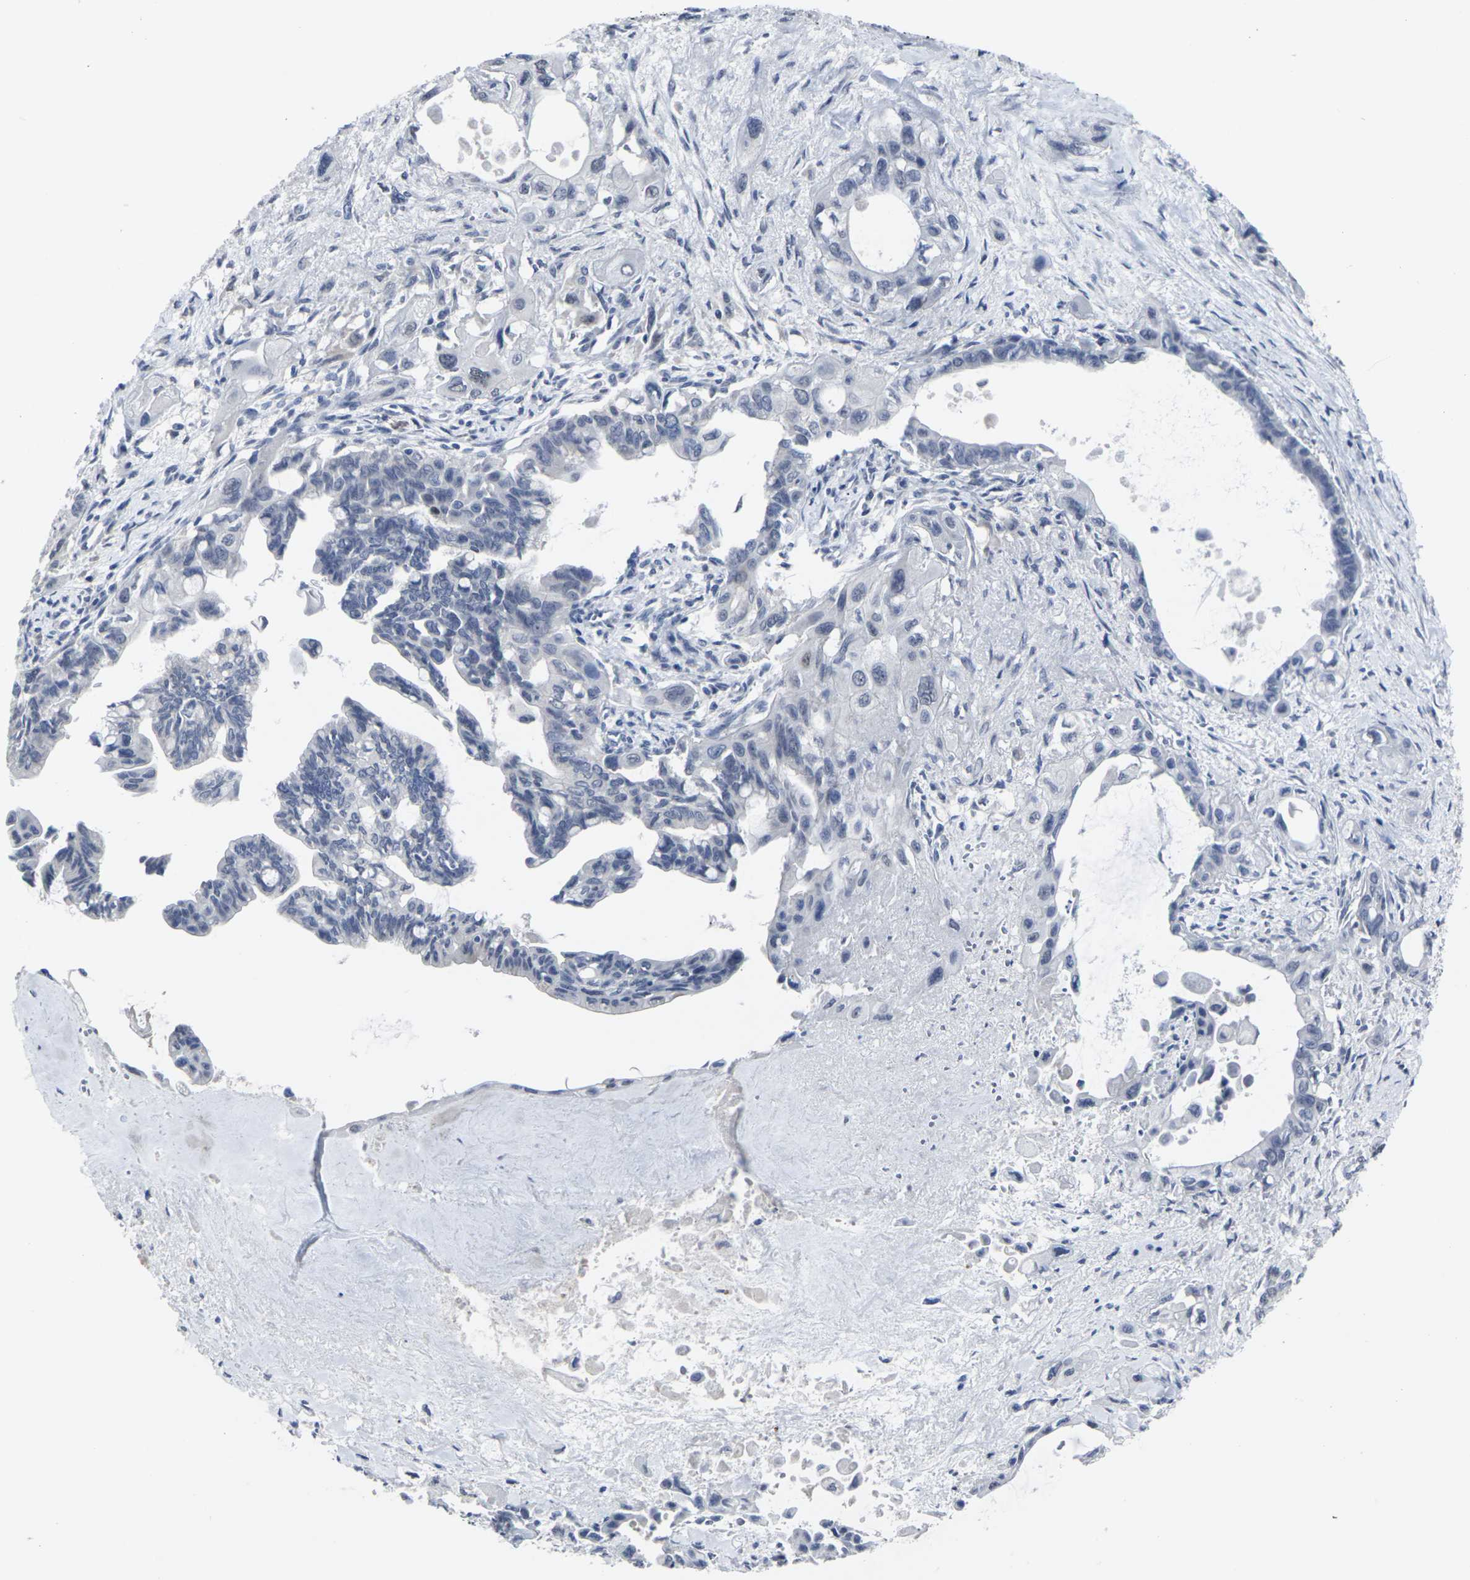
{"staining": {"intensity": "negative", "quantity": "none", "location": "none"}, "tissue": "pancreatic cancer", "cell_type": "Tumor cells", "image_type": "cancer", "snomed": [{"axis": "morphology", "description": "Adenocarcinoma, NOS"}, {"axis": "topography", "description": "Pancreas"}], "caption": "IHC of human pancreatic adenocarcinoma shows no positivity in tumor cells. (DAB (3,3'-diaminobenzidine) IHC with hematoxylin counter stain).", "gene": "MSANTD4", "patient": {"sex": "male", "age": 73}}